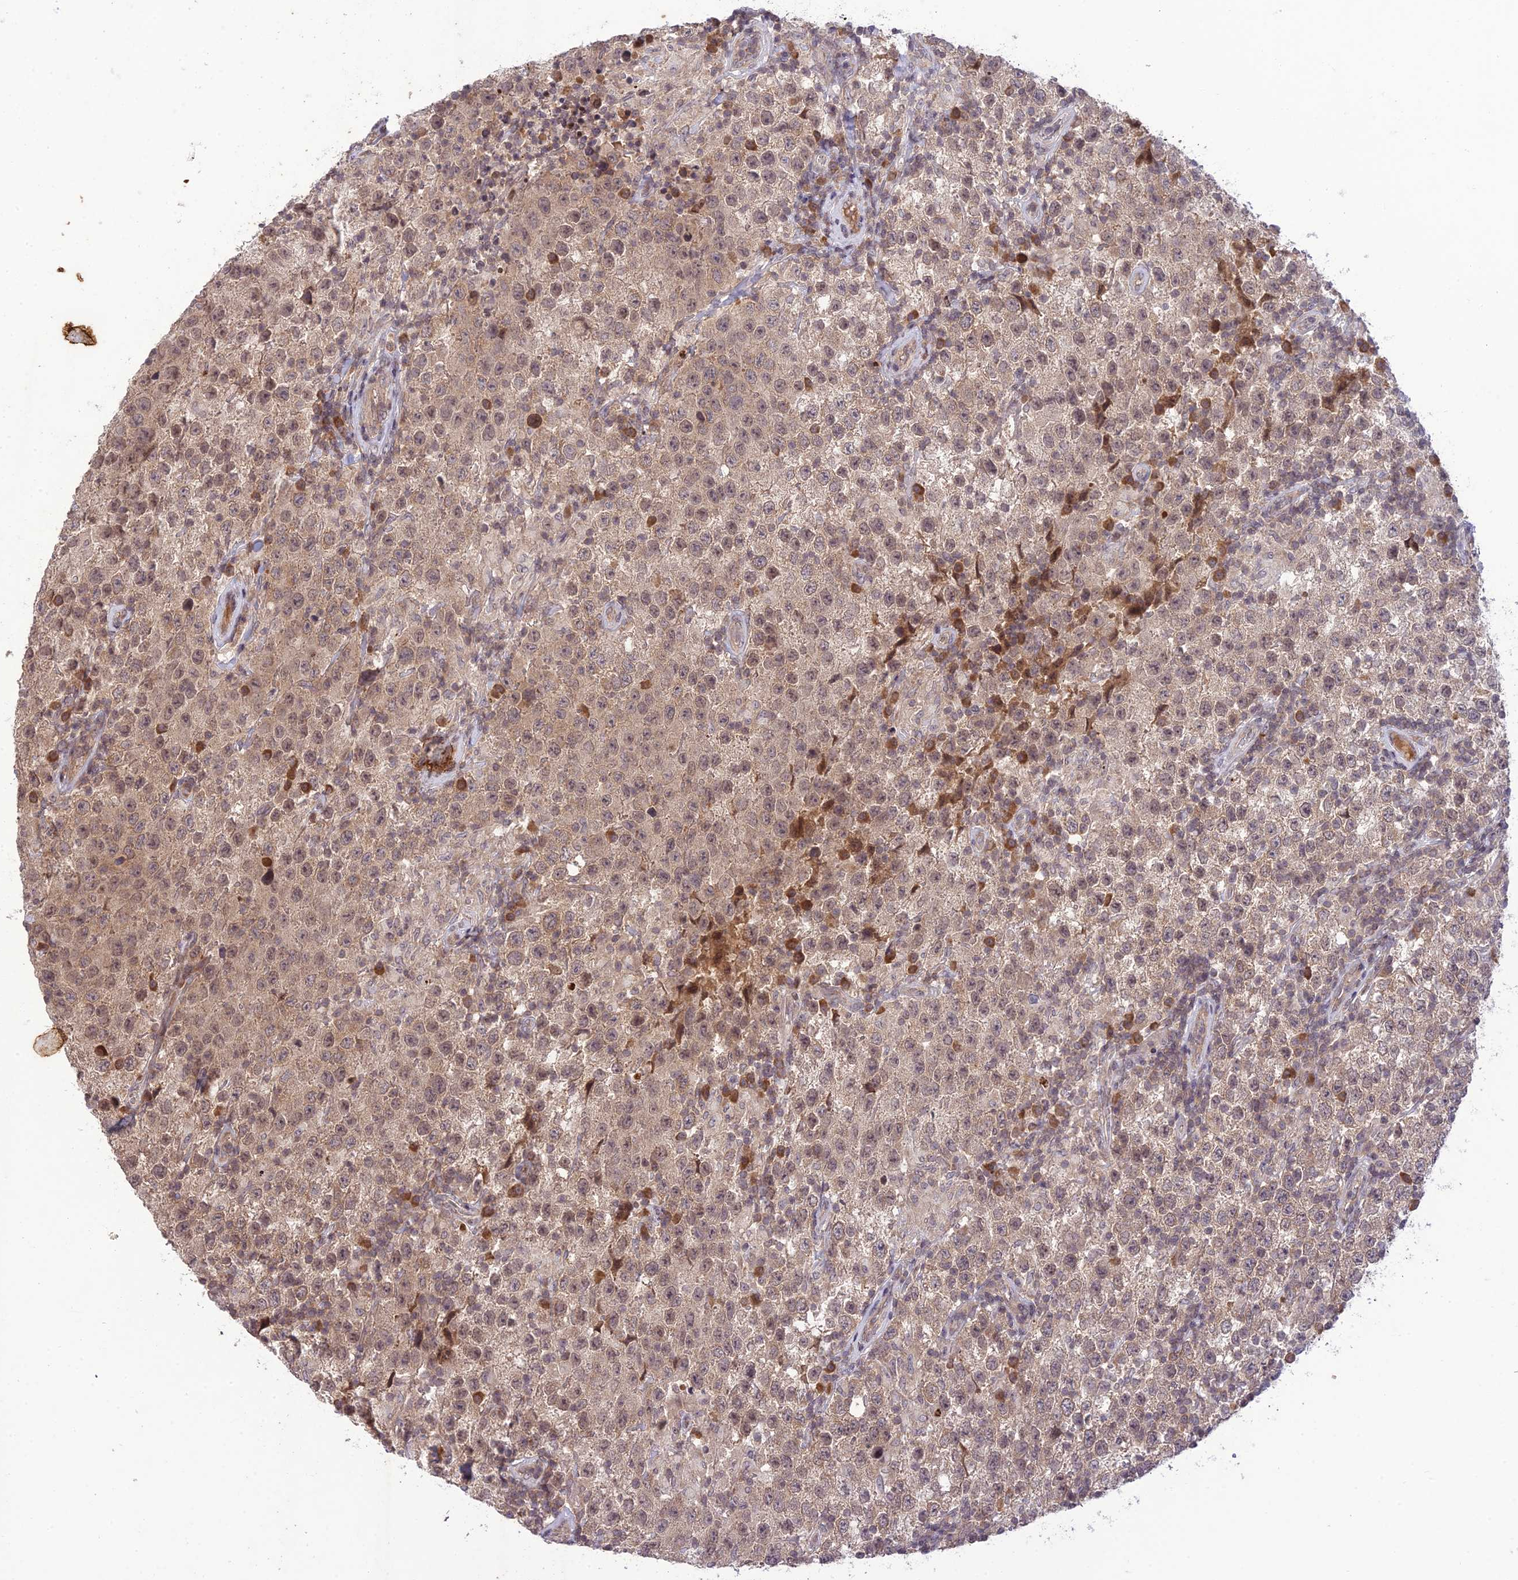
{"staining": {"intensity": "weak", "quantity": ">75%", "location": "cytoplasmic/membranous,nuclear"}, "tissue": "testis cancer", "cell_type": "Tumor cells", "image_type": "cancer", "snomed": [{"axis": "morphology", "description": "Seminoma, NOS"}, {"axis": "morphology", "description": "Carcinoma, Embryonal, NOS"}, {"axis": "topography", "description": "Testis"}], "caption": "The photomicrograph displays a brown stain indicating the presence of a protein in the cytoplasmic/membranous and nuclear of tumor cells in testis cancer (embryonal carcinoma).", "gene": "TEKT1", "patient": {"sex": "male", "age": 41}}